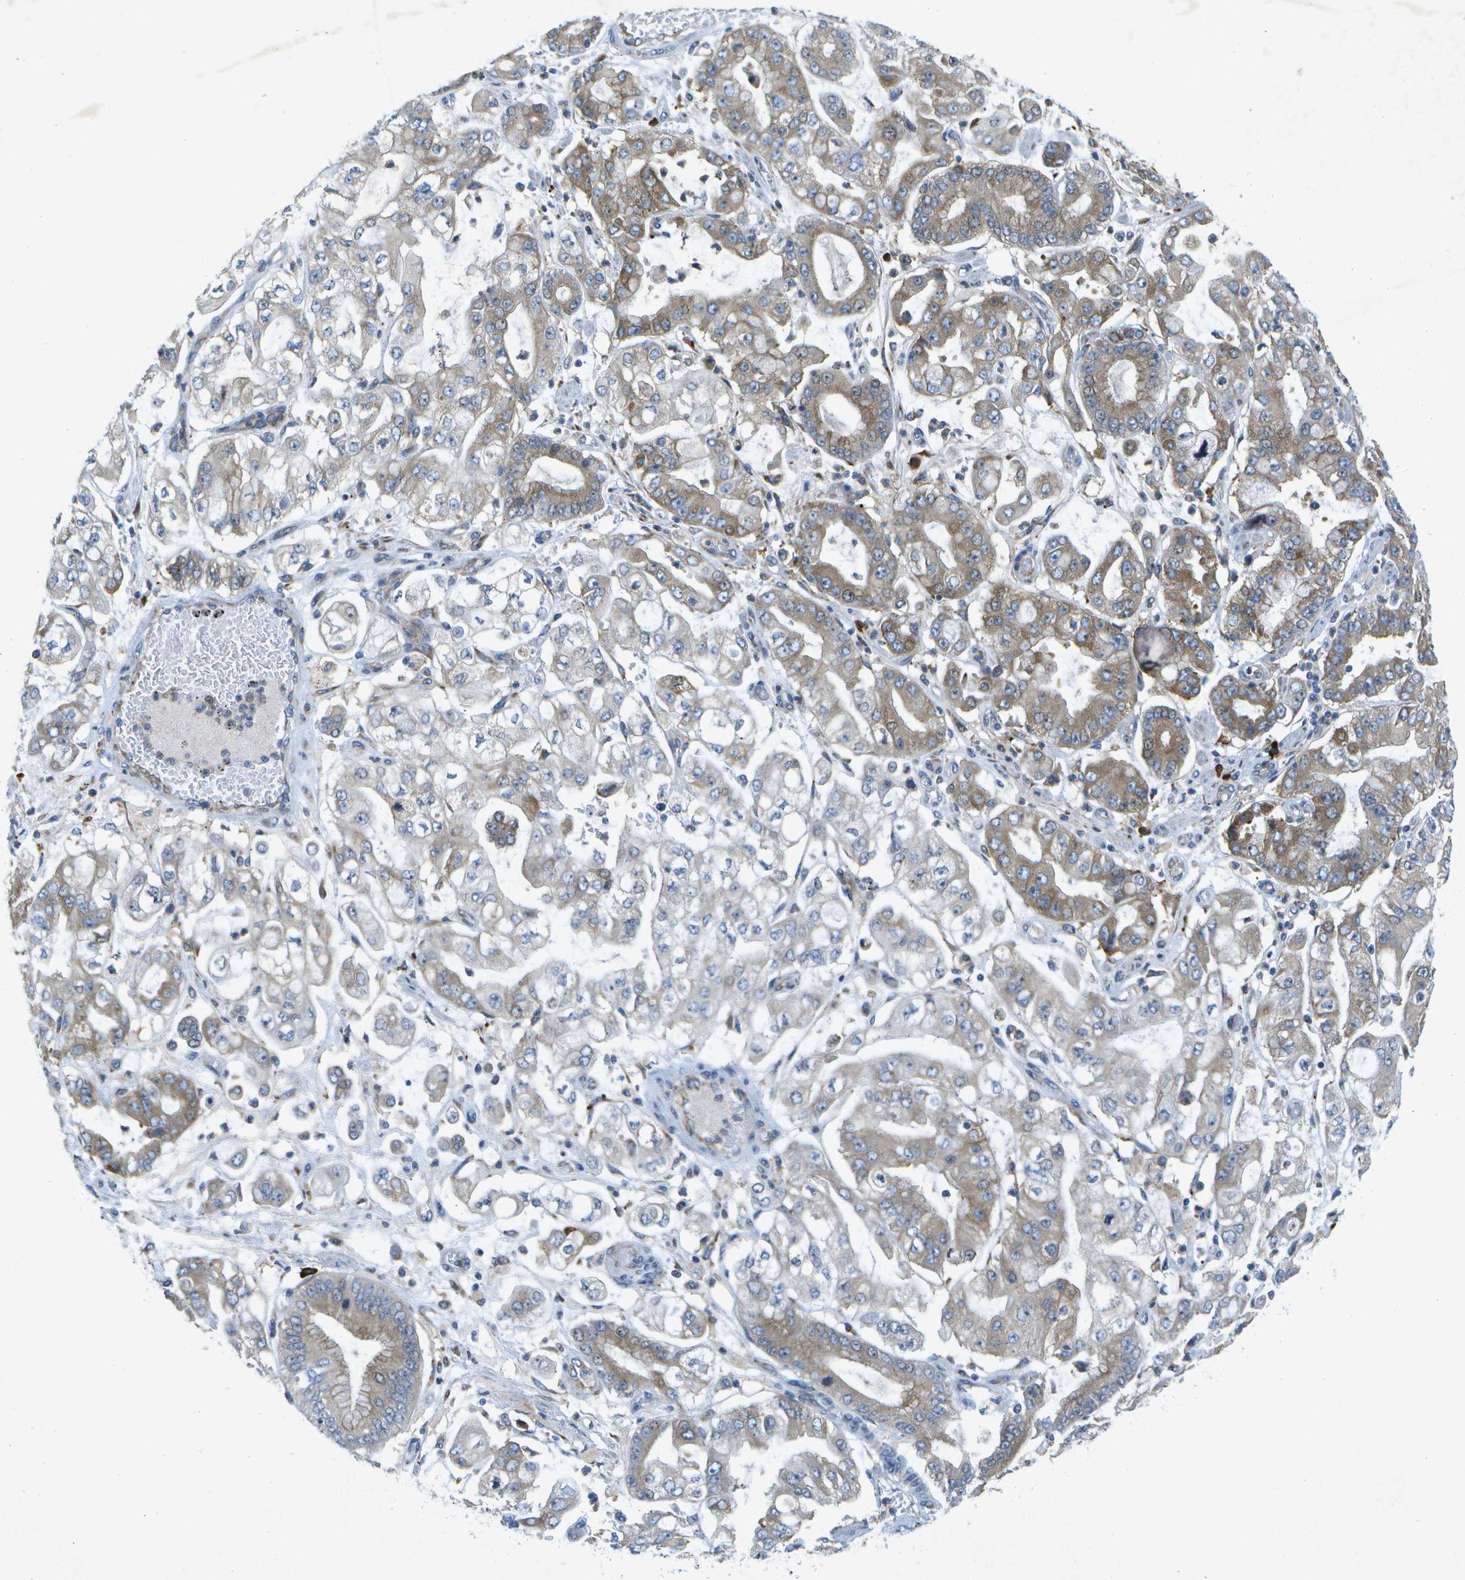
{"staining": {"intensity": "weak", "quantity": ">75%", "location": "cytoplasmic/membranous"}, "tissue": "stomach cancer", "cell_type": "Tumor cells", "image_type": "cancer", "snomed": [{"axis": "morphology", "description": "Adenocarcinoma, NOS"}, {"axis": "topography", "description": "Stomach"}], "caption": "Immunohistochemical staining of human stomach cancer (adenocarcinoma) shows weak cytoplasmic/membranous protein staining in approximately >75% of tumor cells.", "gene": "WNK2", "patient": {"sex": "male", "age": 76}}